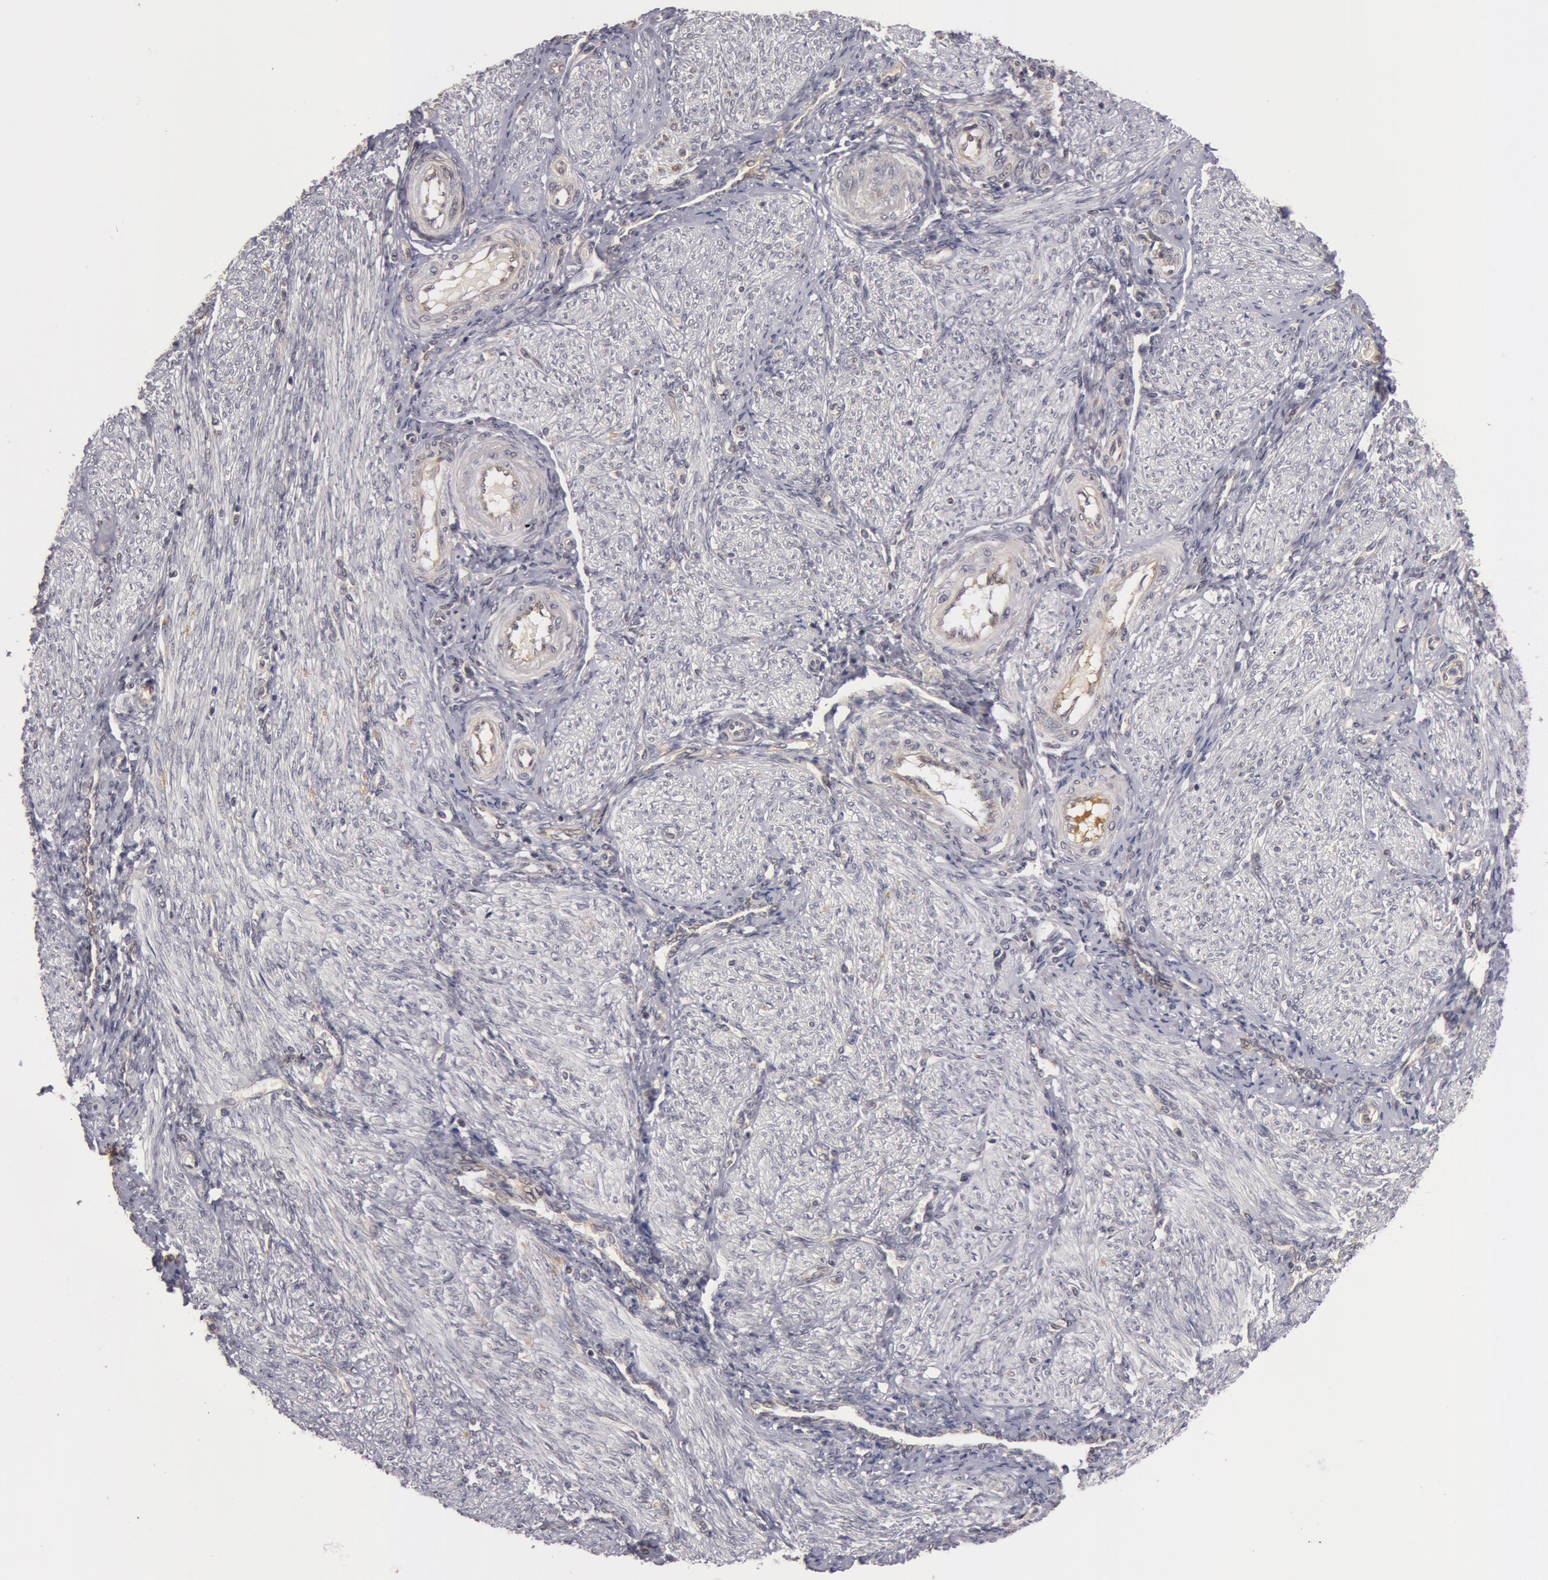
{"staining": {"intensity": "negative", "quantity": "none", "location": "none"}, "tissue": "endometrium", "cell_type": "Cells in endometrial stroma", "image_type": "normal", "snomed": [{"axis": "morphology", "description": "Normal tissue, NOS"}, {"axis": "topography", "description": "Endometrium"}], "caption": "A histopathology image of endometrium stained for a protein shows no brown staining in cells in endometrial stroma. (DAB immunohistochemistry visualized using brightfield microscopy, high magnification).", "gene": "SYTL4", "patient": {"sex": "female", "age": 36}}